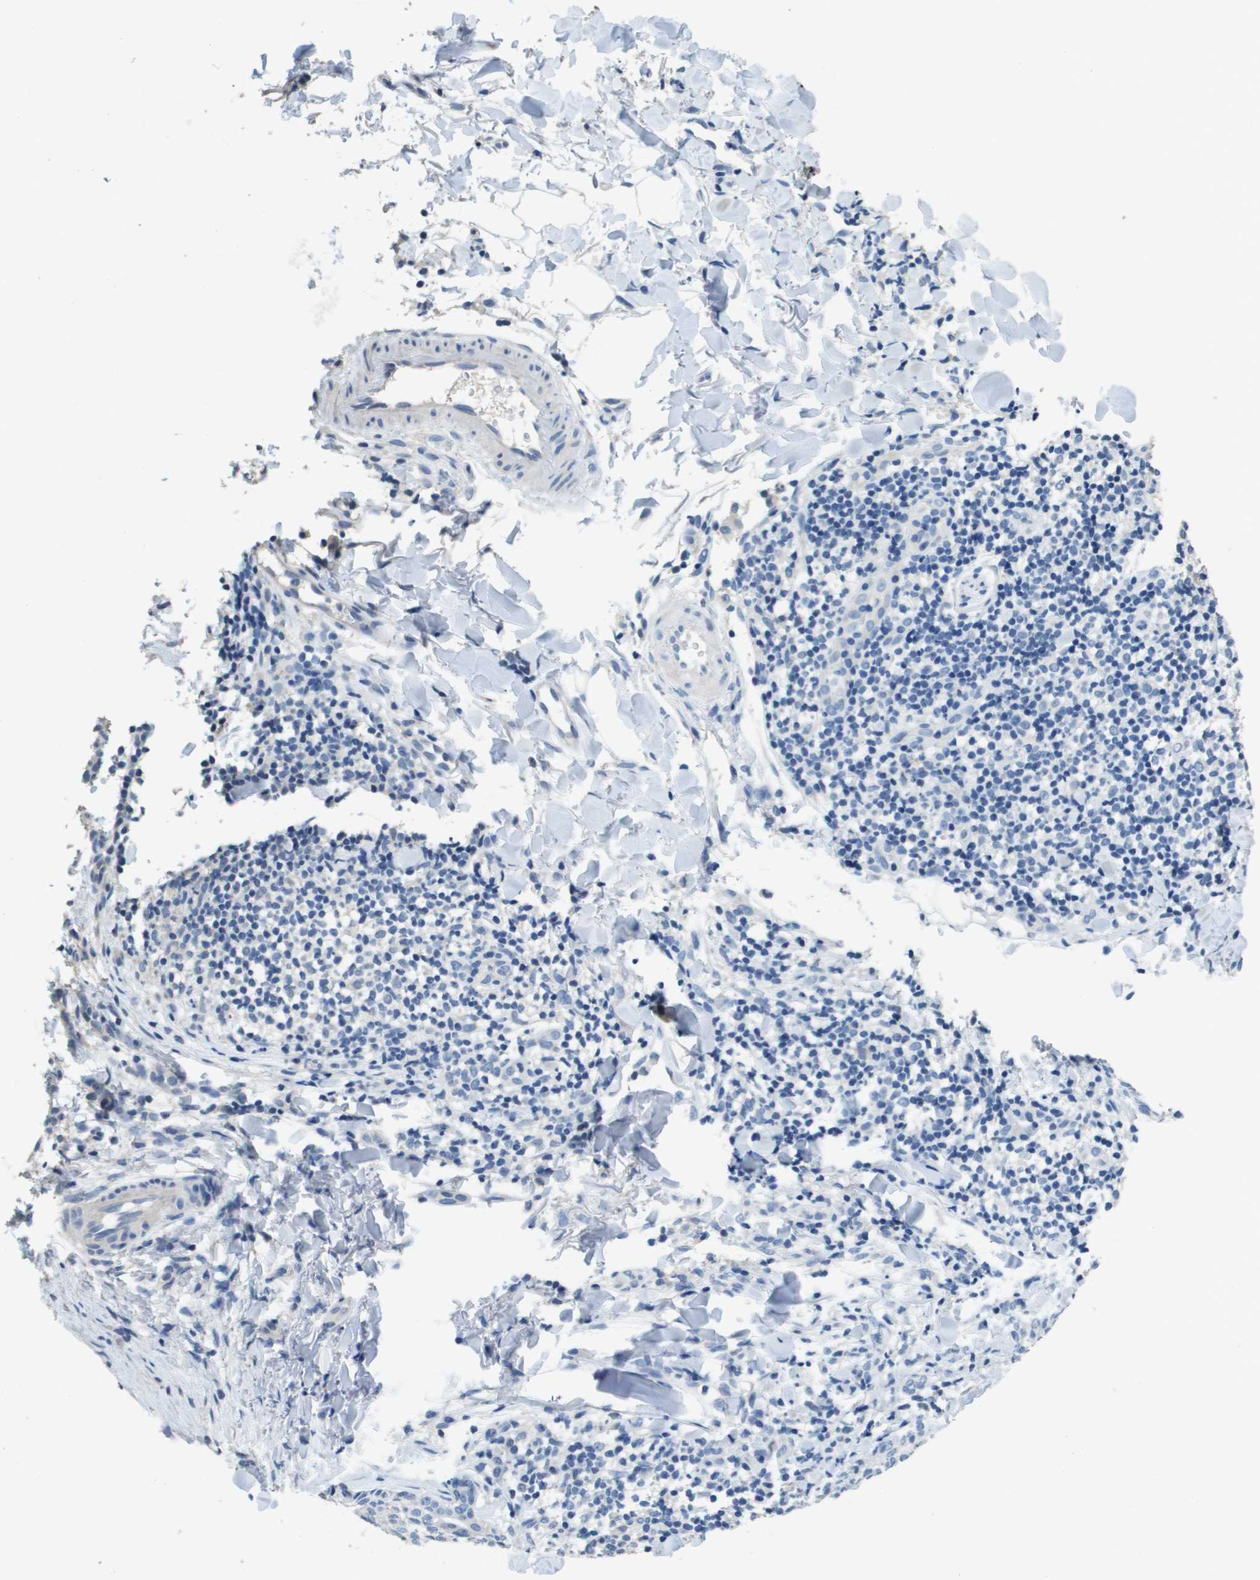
{"staining": {"intensity": "negative", "quantity": "none", "location": "none"}, "tissue": "skin cancer", "cell_type": "Tumor cells", "image_type": "cancer", "snomed": [{"axis": "morphology", "description": "Normal tissue, NOS"}, {"axis": "morphology", "description": "Basal cell carcinoma"}, {"axis": "topography", "description": "Skin"}], "caption": "Basal cell carcinoma (skin) was stained to show a protein in brown. There is no significant staining in tumor cells. (DAB IHC with hematoxylin counter stain).", "gene": "MT3", "patient": {"sex": "female", "age": 57}}